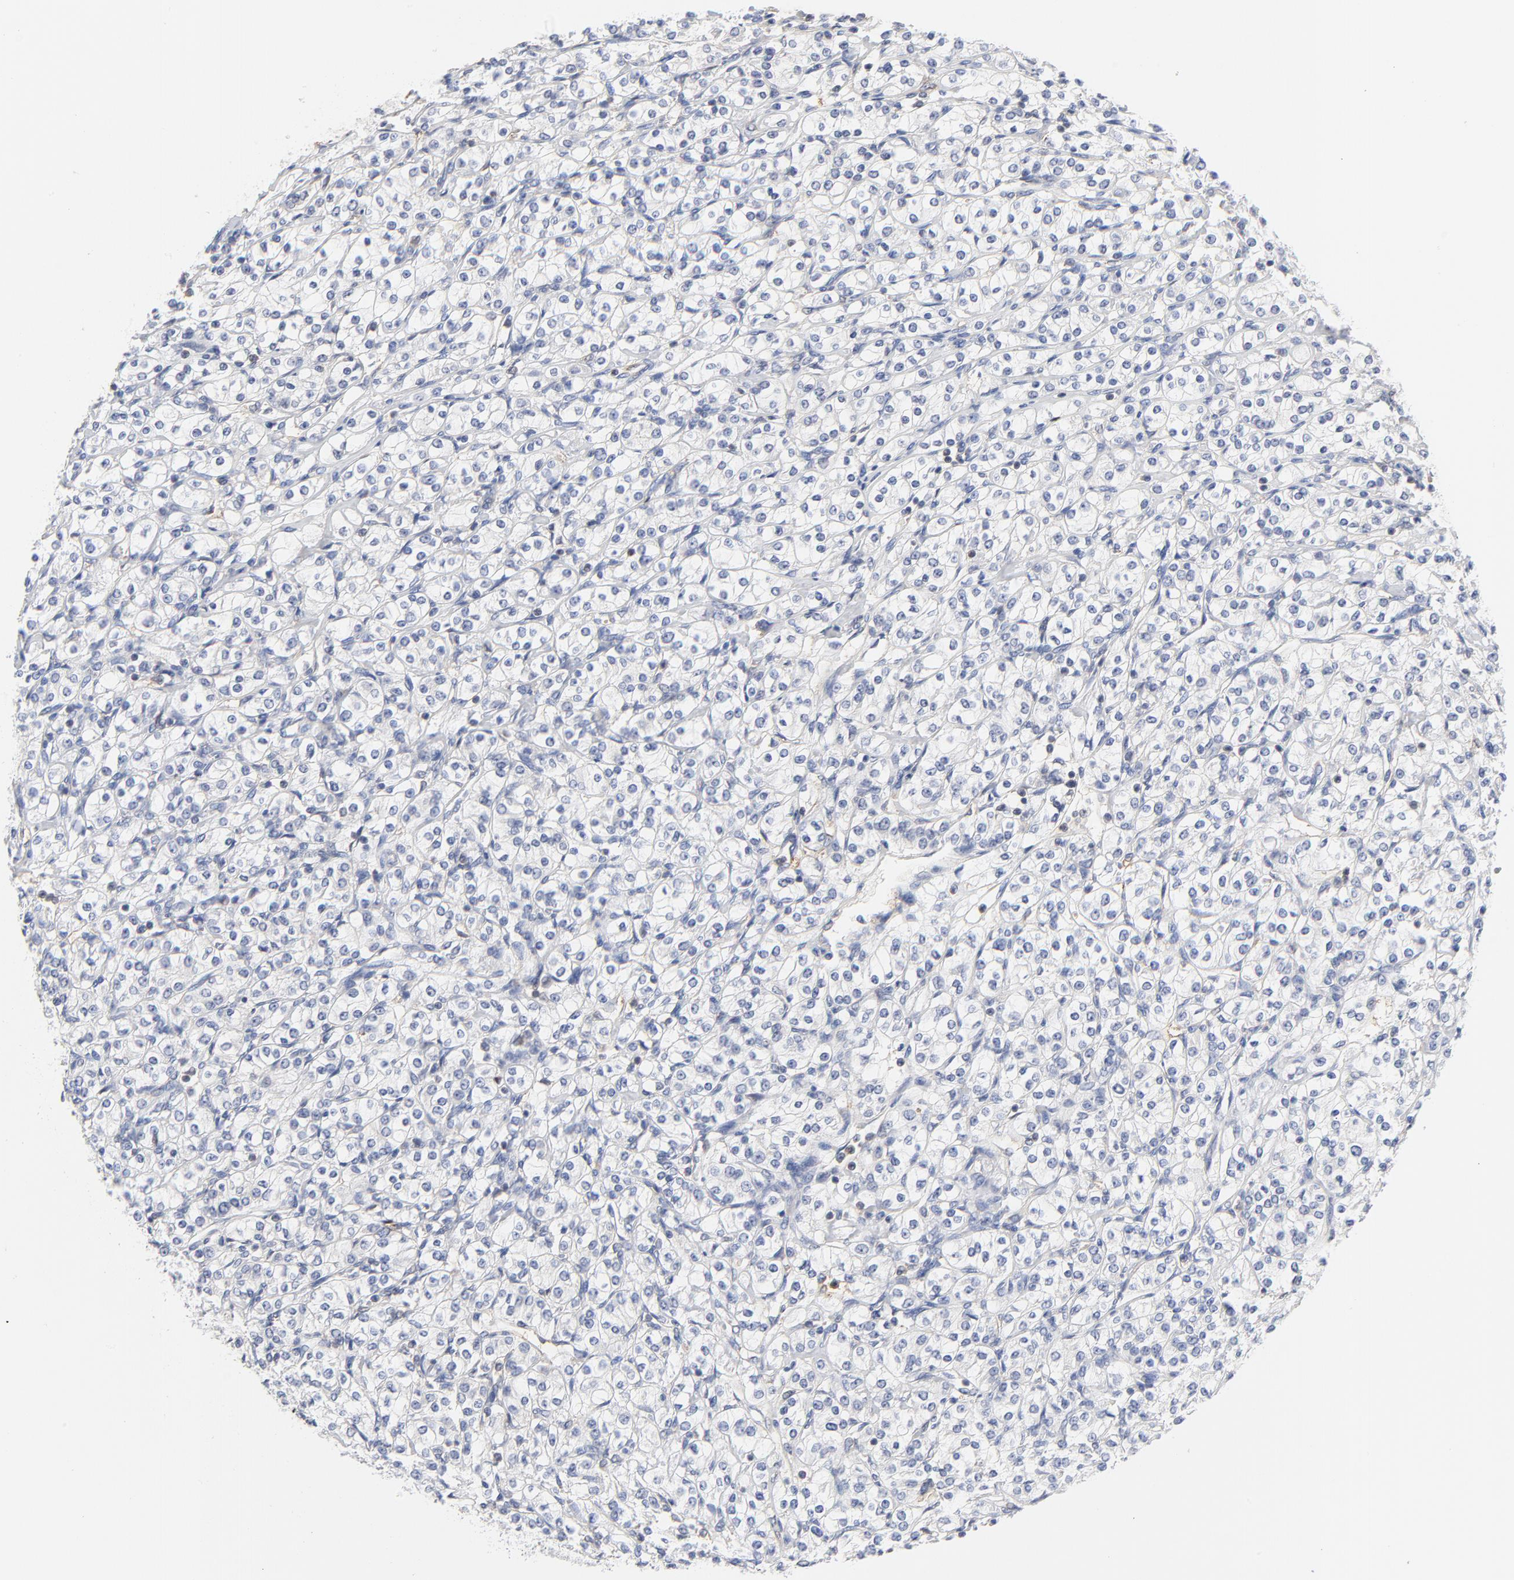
{"staining": {"intensity": "negative", "quantity": "none", "location": "none"}, "tissue": "renal cancer", "cell_type": "Tumor cells", "image_type": "cancer", "snomed": [{"axis": "morphology", "description": "Adenocarcinoma, NOS"}, {"axis": "topography", "description": "Kidney"}], "caption": "Immunohistochemical staining of renal adenocarcinoma displays no significant staining in tumor cells.", "gene": "CAB39L", "patient": {"sex": "male", "age": 77}}